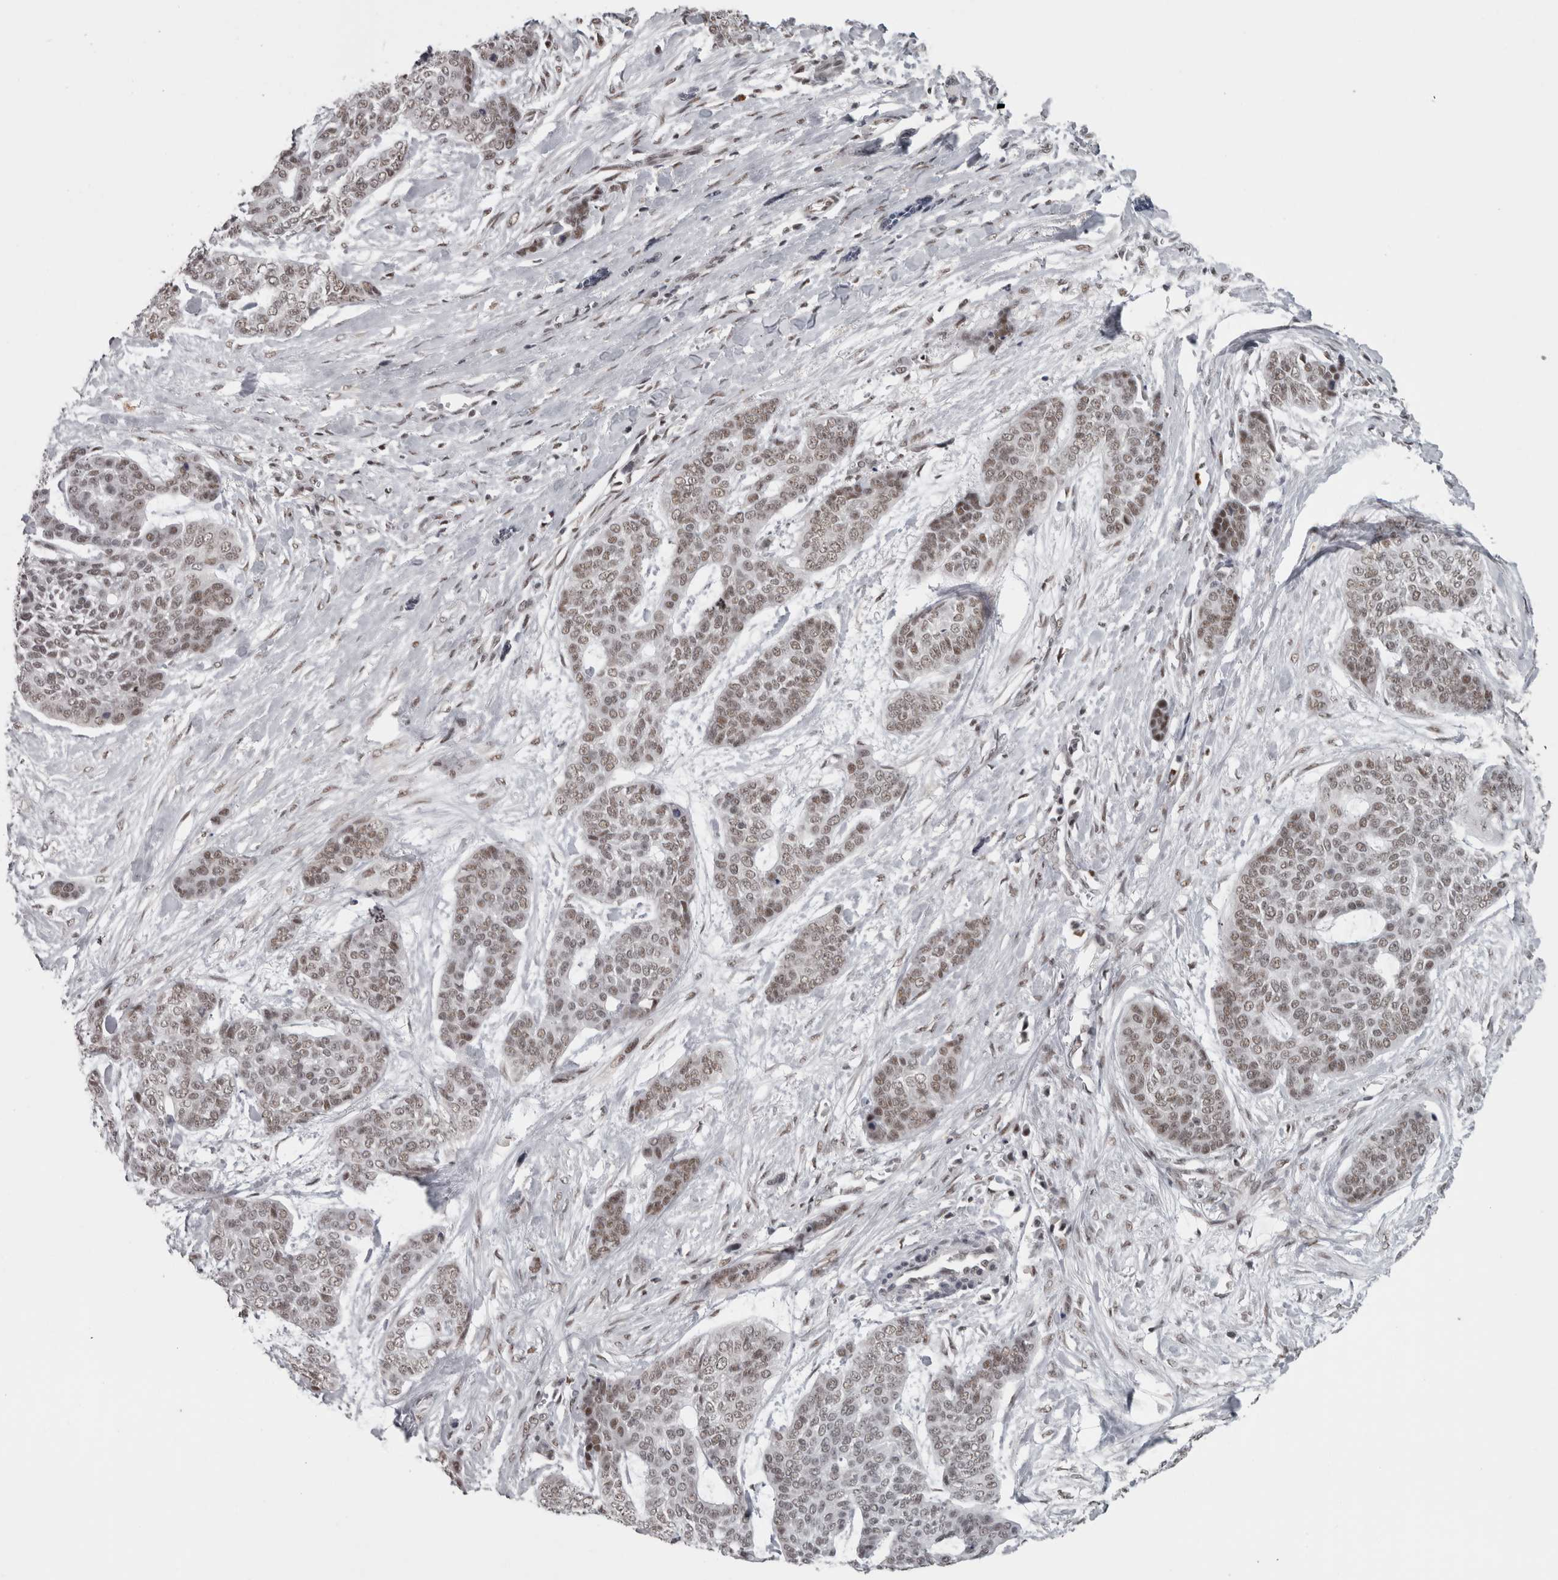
{"staining": {"intensity": "weak", "quantity": ">75%", "location": "nuclear"}, "tissue": "skin cancer", "cell_type": "Tumor cells", "image_type": "cancer", "snomed": [{"axis": "morphology", "description": "Basal cell carcinoma"}, {"axis": "topography", "description": "Skin"}], "caption": "Brown immunohistochemical staining in skin cancer (basal cell carcinoma) reveals weak nuclear staining in about >75% of tumor cells. (brown staining indicates protein expression, while blue staining denotes nuclei).", "gene": "MICU3", "patient": {"sex": "female", "age": 64}}